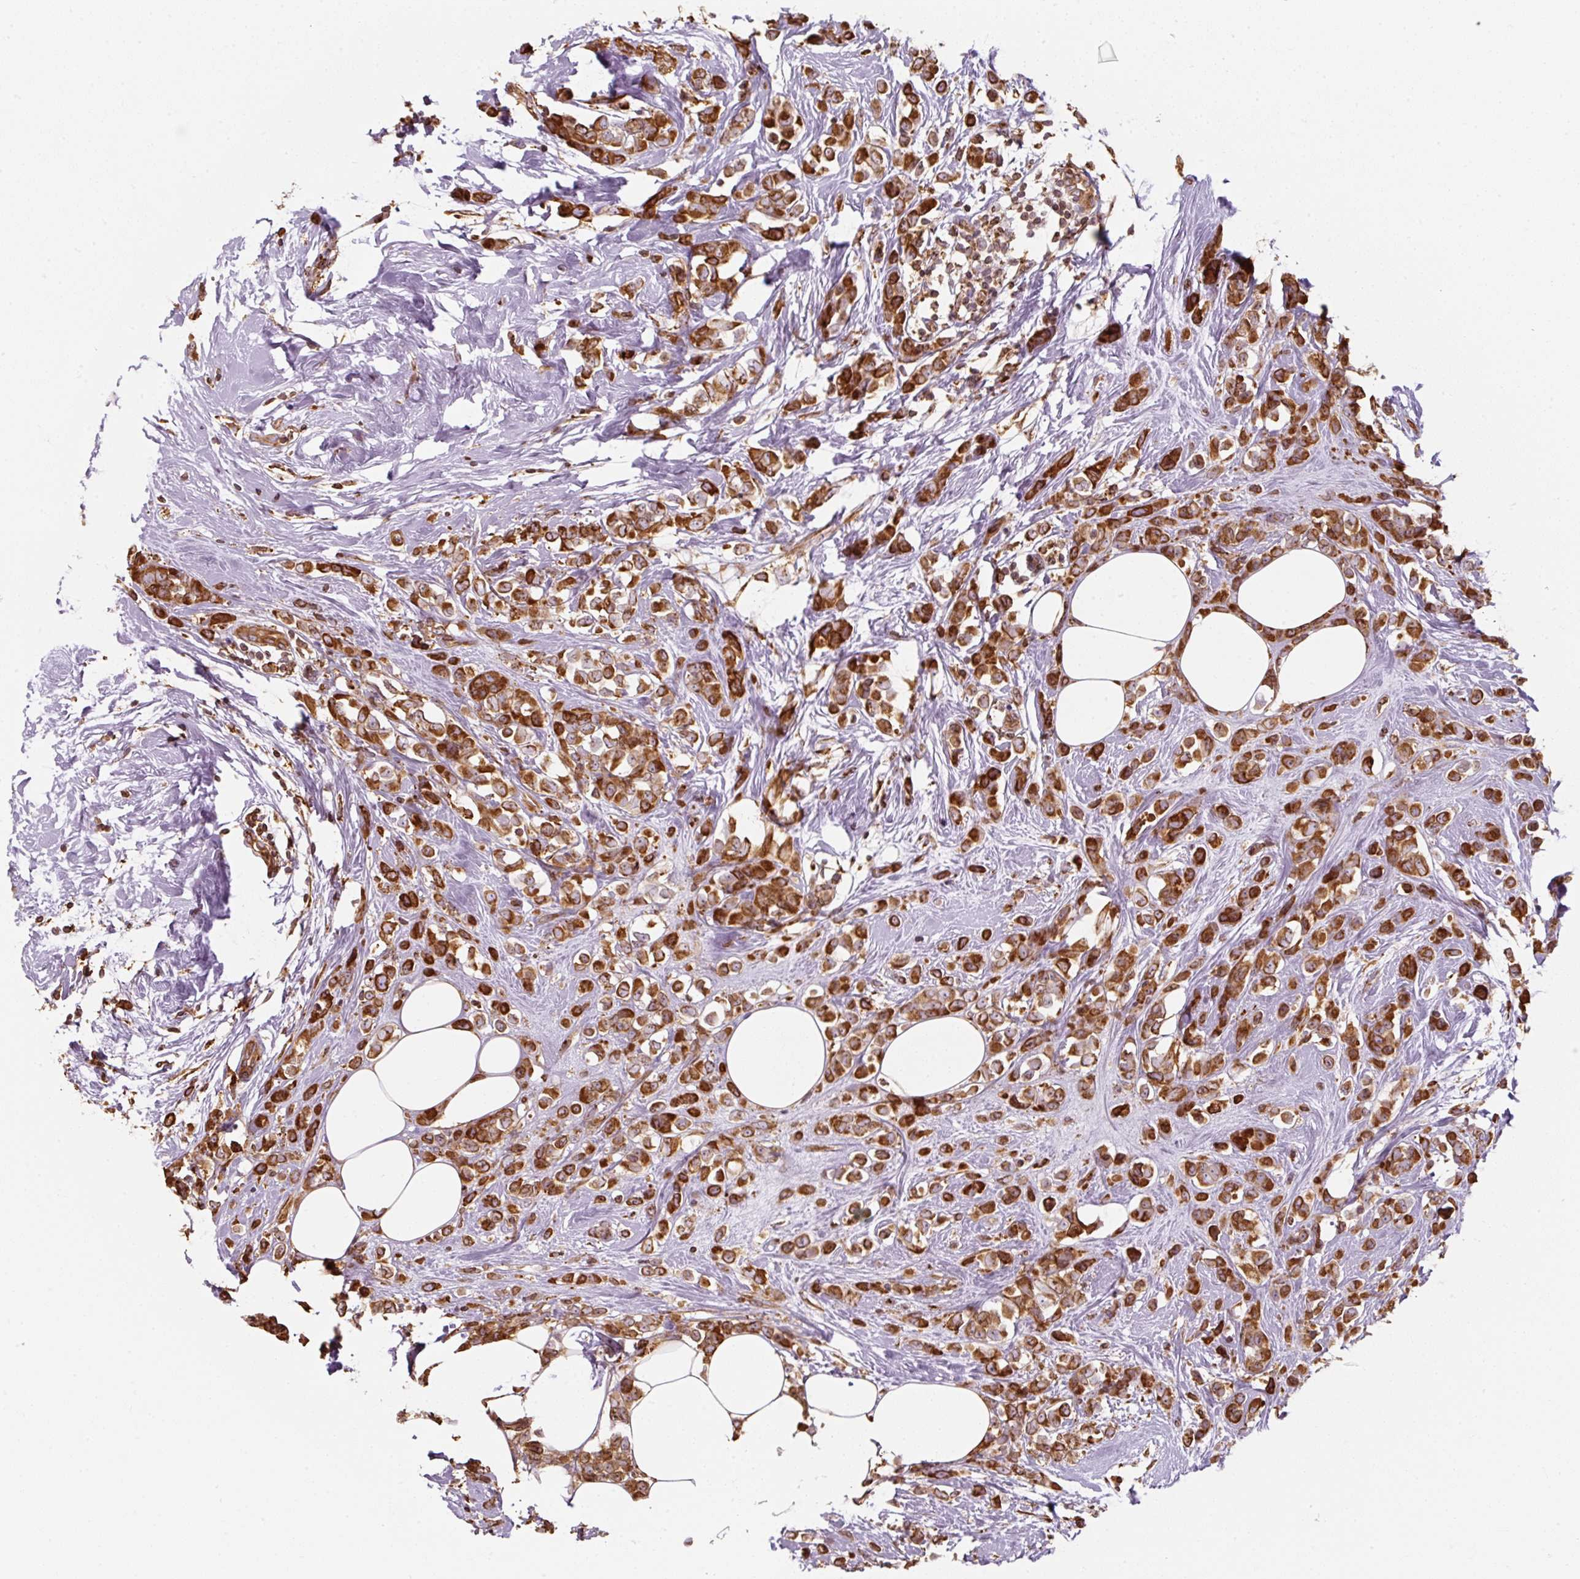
{"staining": {"intensity": "strong", "quantity": ">75%", "location": "cytoplasmic/membranous"}, "tissue": "breast cancer", "cell_type": "Tumor cells", "image_type": "cancer", "snomed": [{"axis": "morphology", "description": "Duct carcinoma"}, {"axis": "topography", "description": "Breast"}], "caption": "DAB (3,3'-diaminobenzidine) immunohistochemical staining of invasive ductal carcinoma (breast) exhibits strong cytoplasmic/membranous protein staining in about >75% of tumor cells. (Stains: DAB (3,3'-diaminobenzidine) in brown, nuclei in blue, Microscopy: brightfield microscopy at high magnification).", "gene": "PRKCSH", "patient": {"sex": "female", "age": 80}}